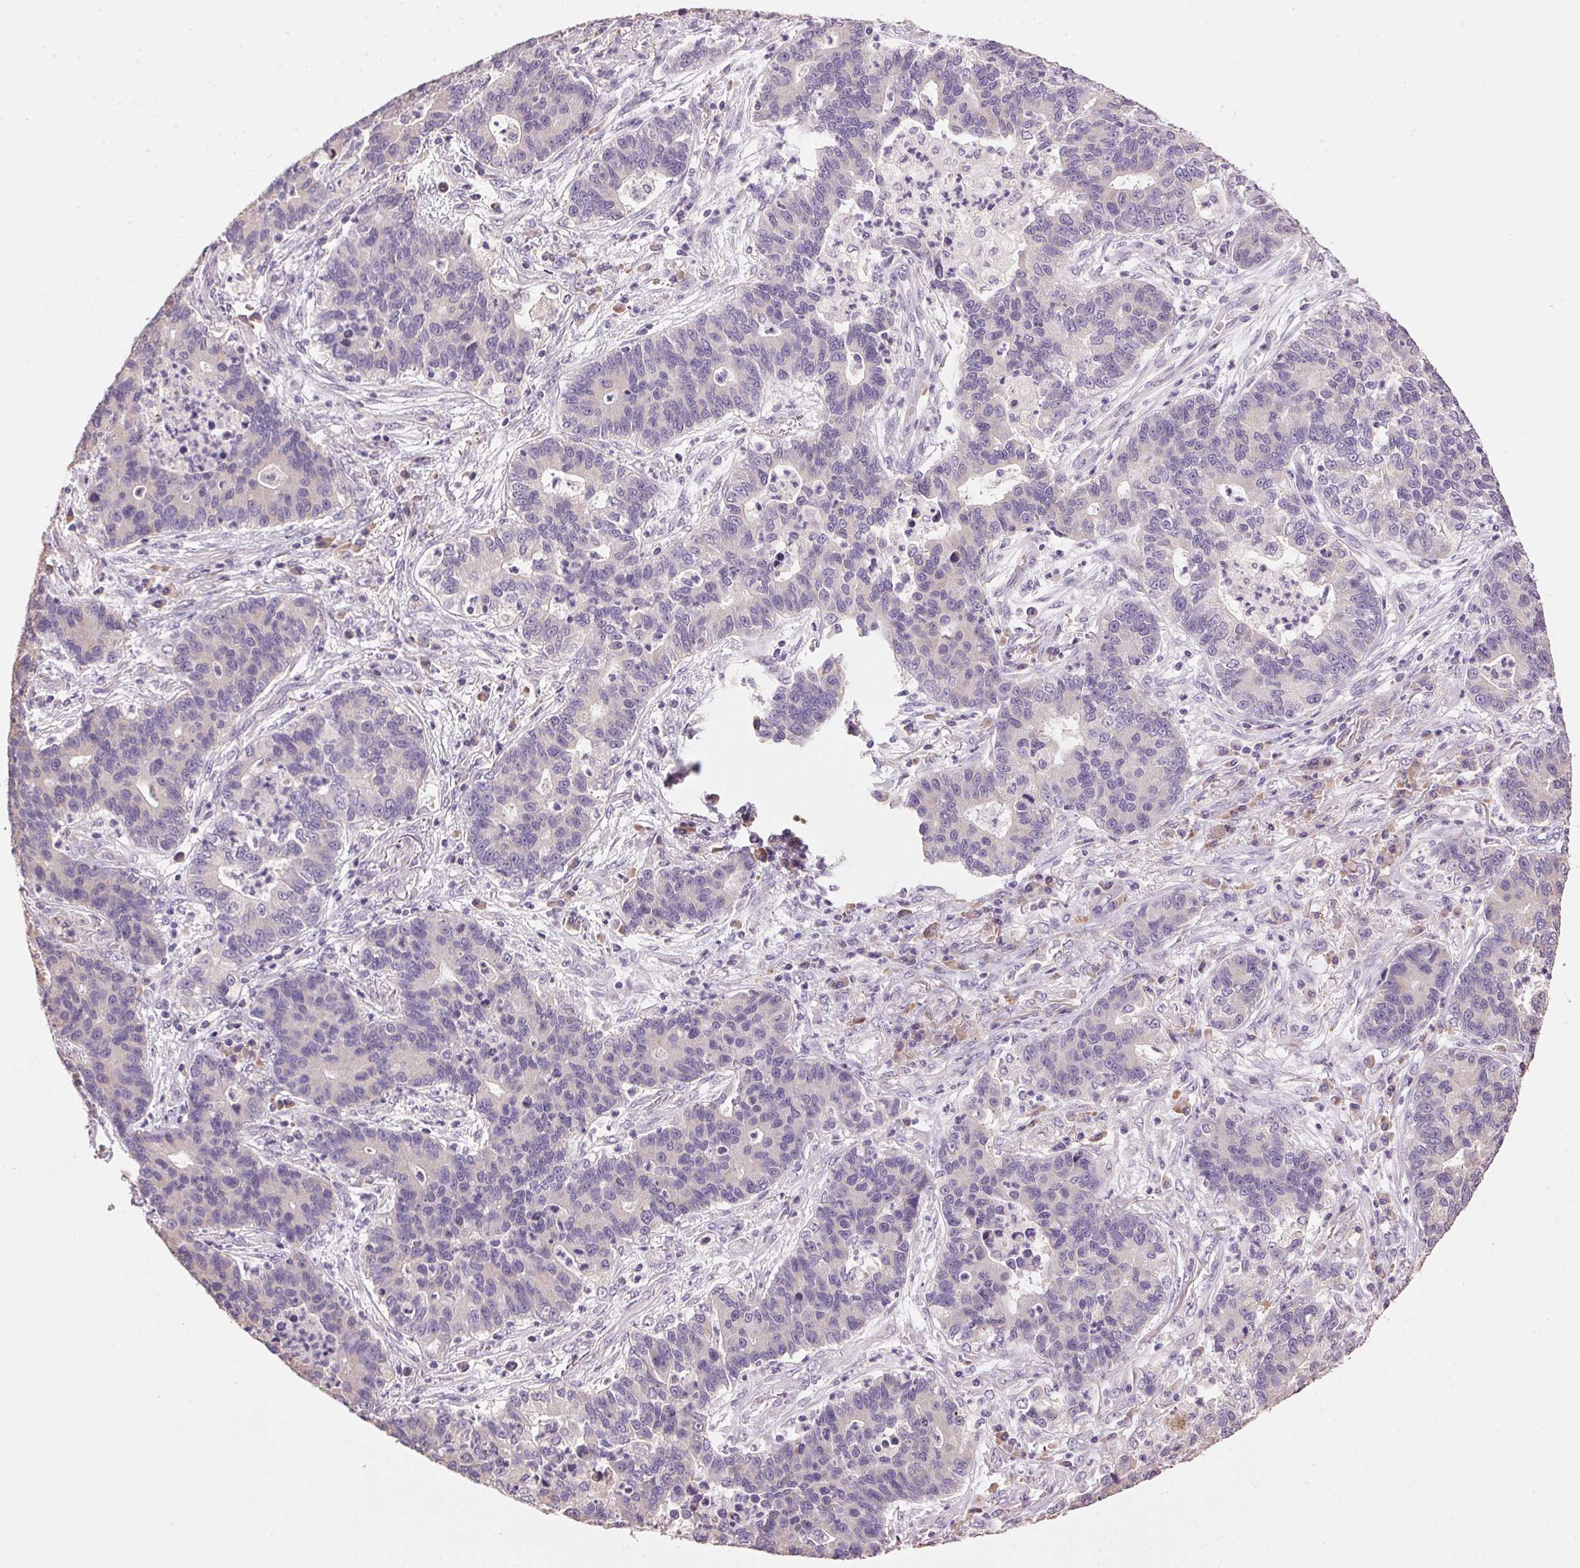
{"staining": {"intensity": "negative", "quantity": "none", "location": "none"}, "tissue": "lung cancer", "cell_type": "Tumor cells", "image_type": "cancer", "snomed": [{"axis": "morphology", "description": "Adenocarcinoma, NOS"}, {"axis": "topography", "description": "Lung"}], "caption": "Protein analysis of lung adenocarcinoma displays no significant staining in tumor cells.", "gene": "LYZL6", "patient": {"sex": "female", "age": 57}}